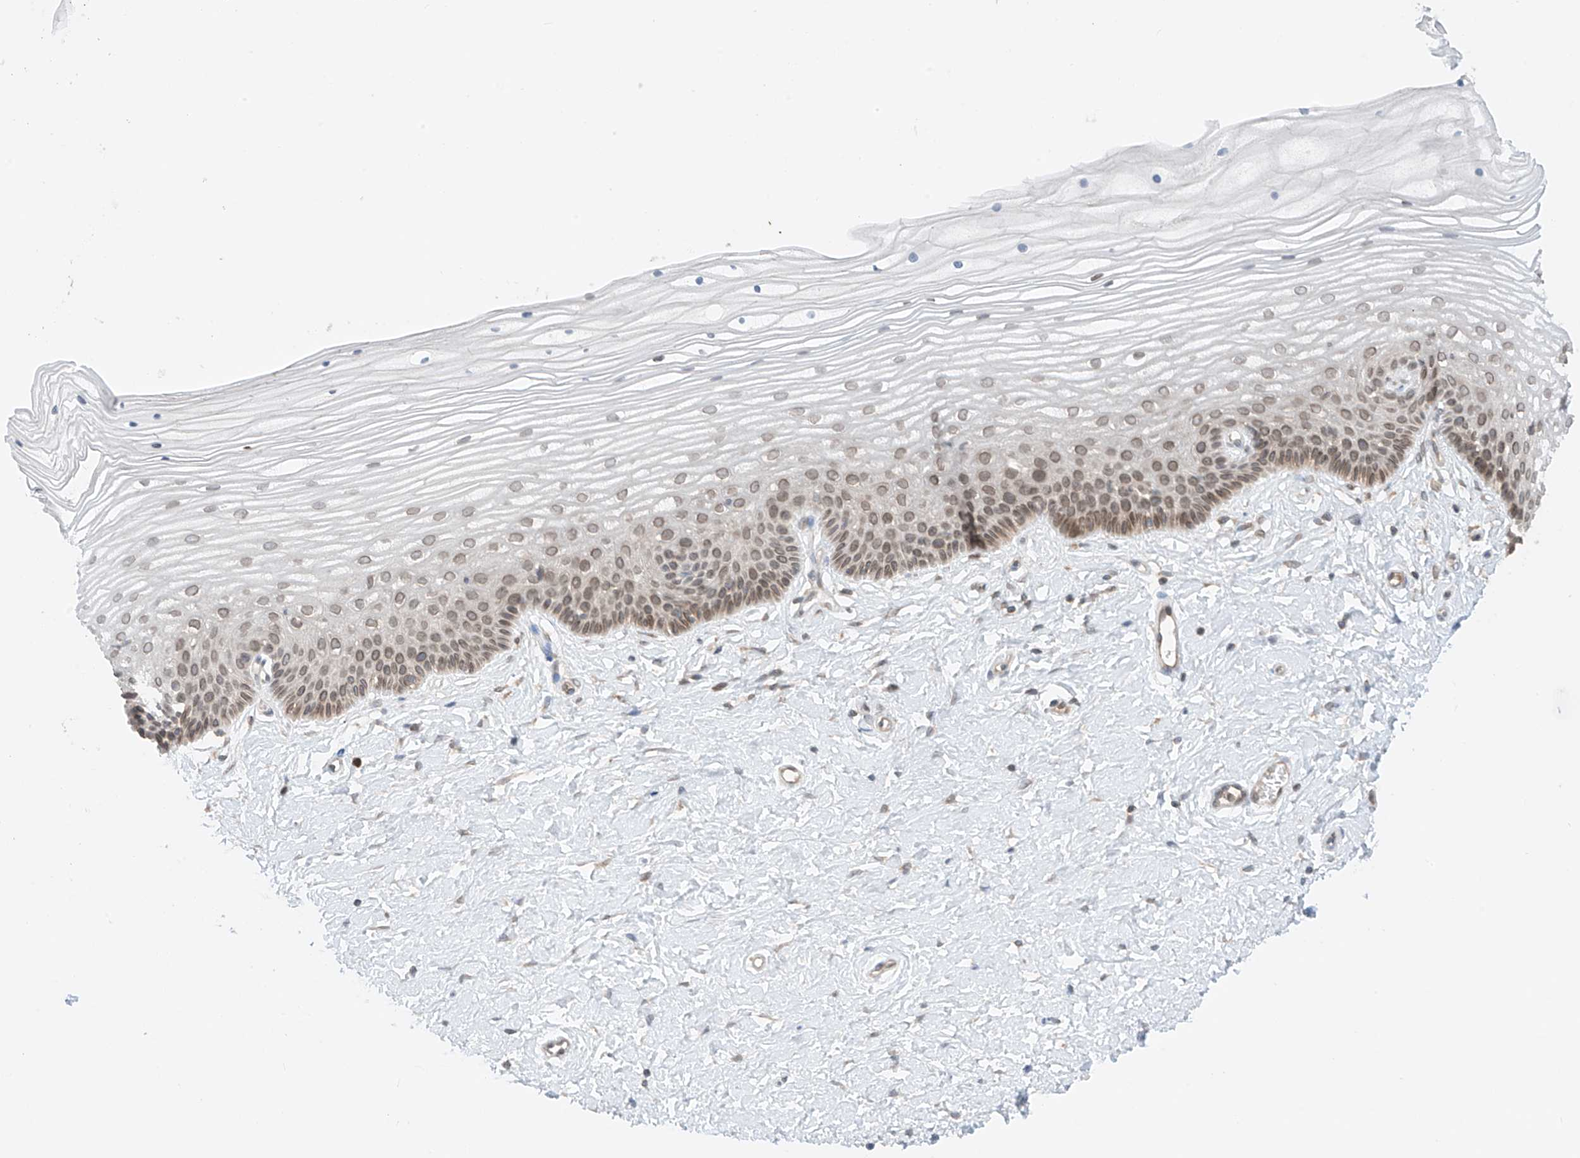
{"staining": {"intensity": "moderate", "quantity": "25%-75%", "location": "cytoplasmic/membranous,nuclear"}, "tissue": "vagina", "cell_type": "Squamous epithelial cells", "image_type": "normal", "snomed": [{"axis": "morphology", "description": "Normal tissue, NOS"}, {"axis": "topography", "description": "Vagina"}, {"axis": "topography", "description": "Cervix"}], "caption": "Protein staining by immunohistochemistry reveals moderate cytoplasmic/membranous,nuclear expression in approximately 25%-75% of squamous epithelial cells in benign vagina.", "gene": "AHCTF1", "patient": {"sex": "female", "age": 40}}